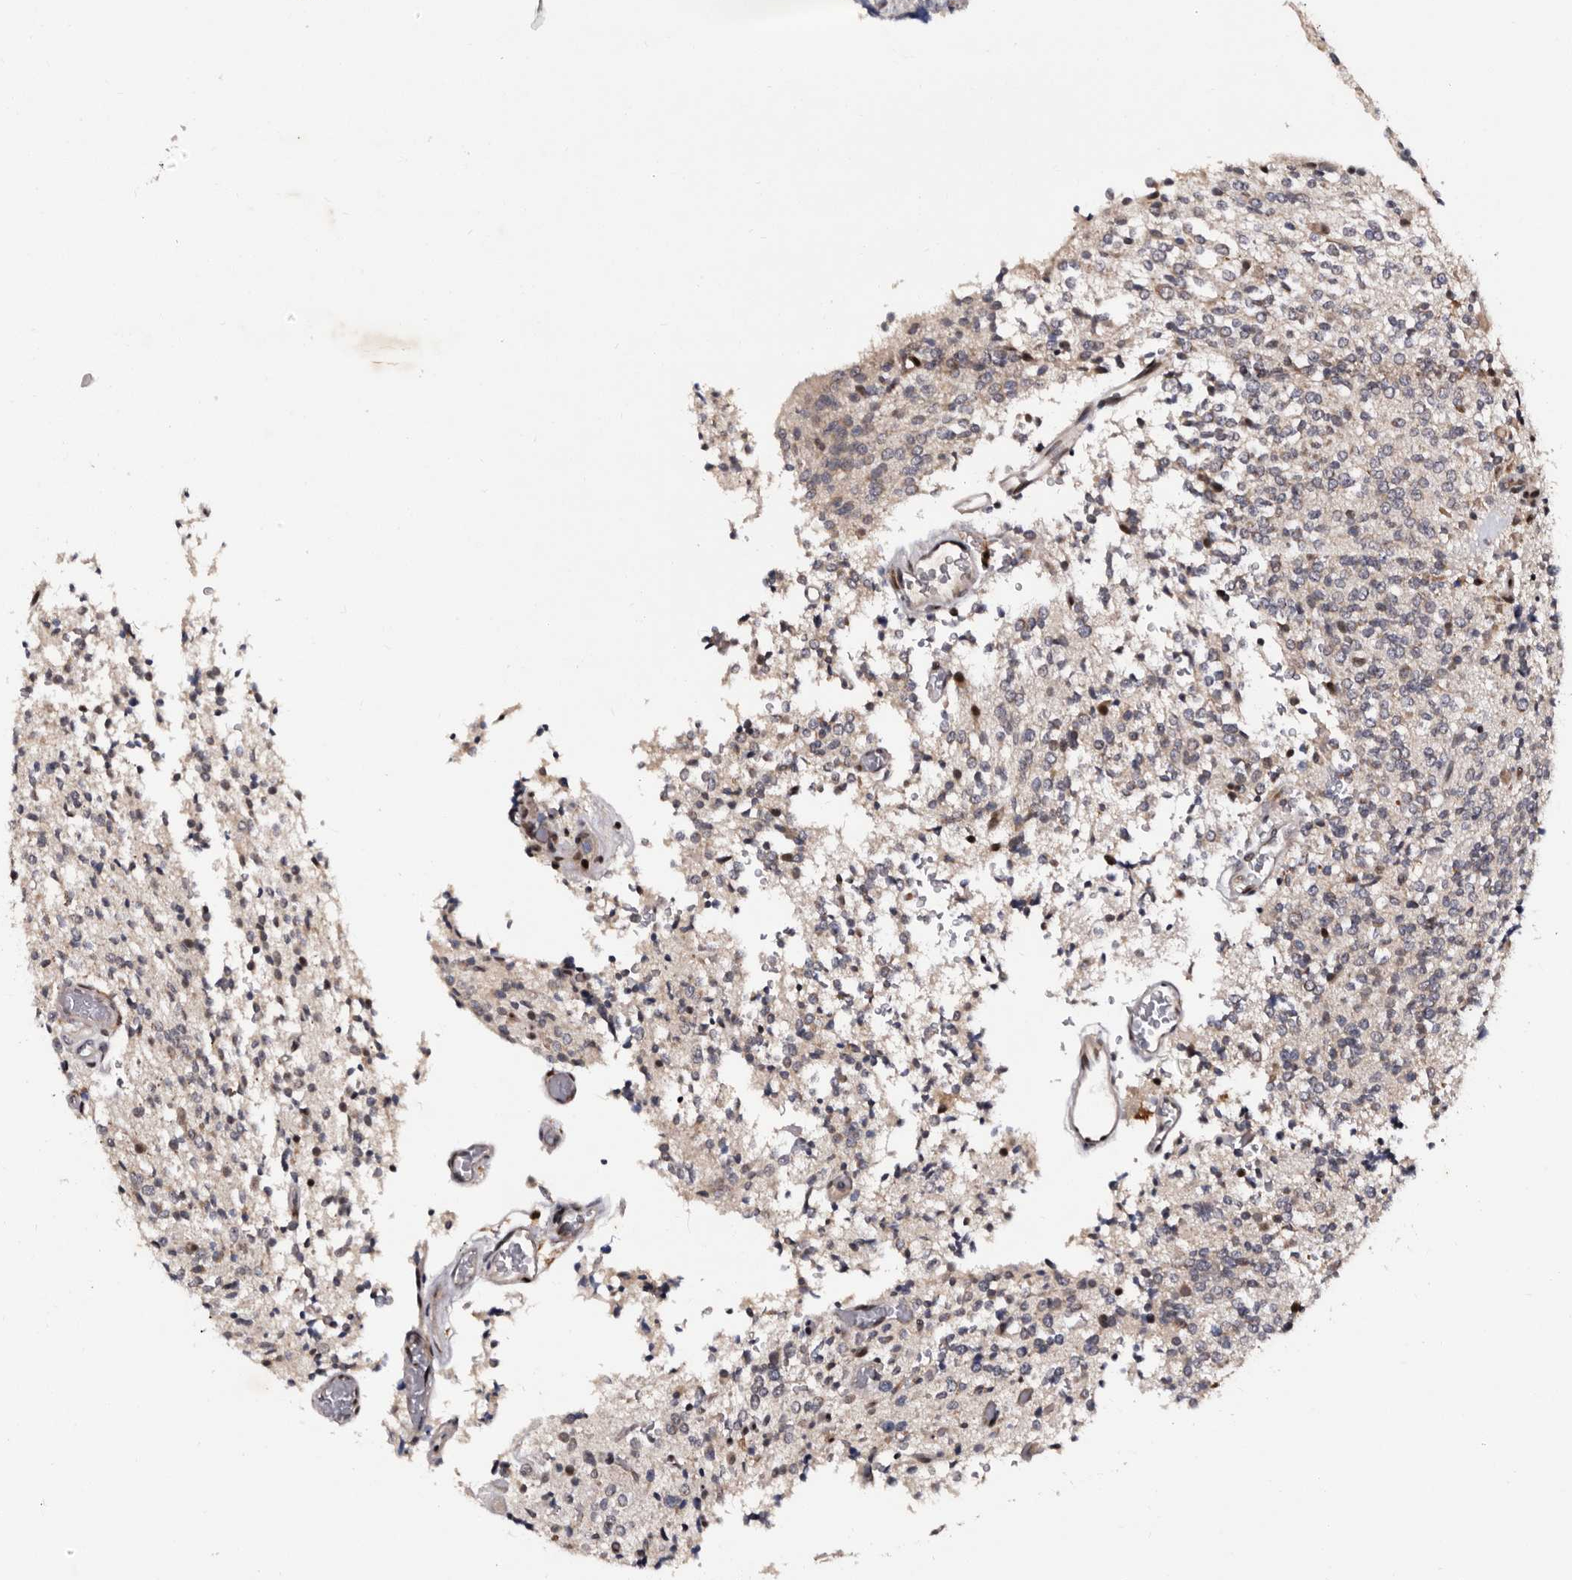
{"staining": {"intensity": "negative", "quantity": "none", "location": "none"}, "tissue": "glioma", "cell_type": "Tumor cells", "image_type": "cancer", "snomed": [{"axis": "morphology", "description": "Glioma, malignant, High grade"}, {"axis": "topography", "description": "Brain"}], "caption": "Immunohistochemical staining of human malignant high-grade glioma displays no significant positivity in tumor cells. Brightfield microscopy of IHC stained with DAB (3,3'-diaminobenzidine) (brown) and hematoxylin (blue), captured at high magnification.", "gene": "TNKS", "patient": {"sex": "male", "age": 34}}